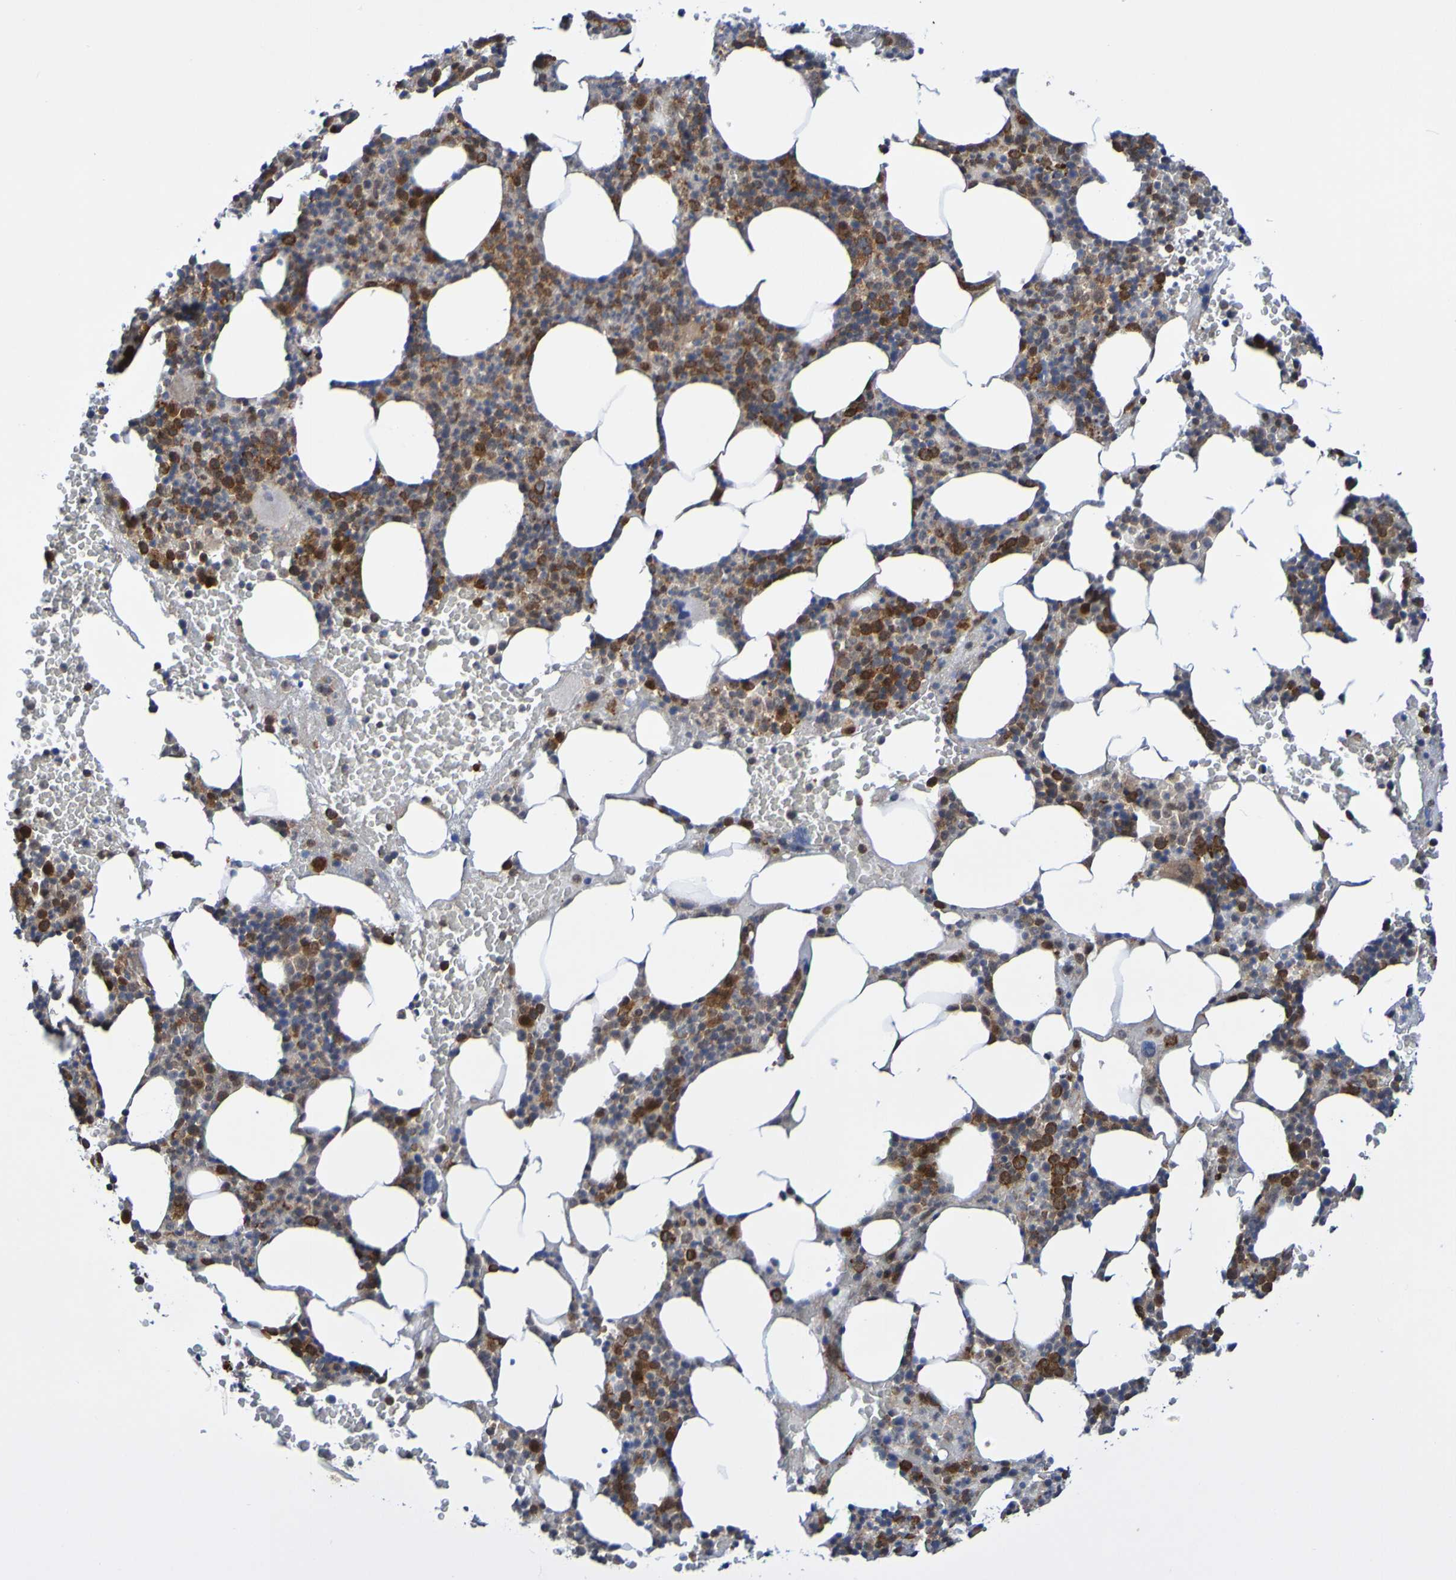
{"staining": {"intensity": "strong", "quantity": "25%-75%", "location": "cytoplasmic/membranous"}, "tissue": "bone marrow", "cell_type": "Hematopoietic cells", "image_type": "normal", "snomed": [{"axis": "morphology", "description": "Normal tissue, NOS"}, {"axis": "morphology", "description": "Inflammation, NOS"}, {"axis": "topography", "description": "Bone marrow"}], "caption": "Immunohistochemistry (IHC) (DAB) staining of normal bone marrow demonstrates strong cytoplasmic/membranous protein expression in approximately 25%-75% of hematopoietic cells. Using DAB (3,3'-diaminobenzidine) (brown) and hematoxylin (blue) stains, captured at high magnification using brightfield microscopy.", "gene": "ATIC", "patient": {"sex": "female", "age": 70}}